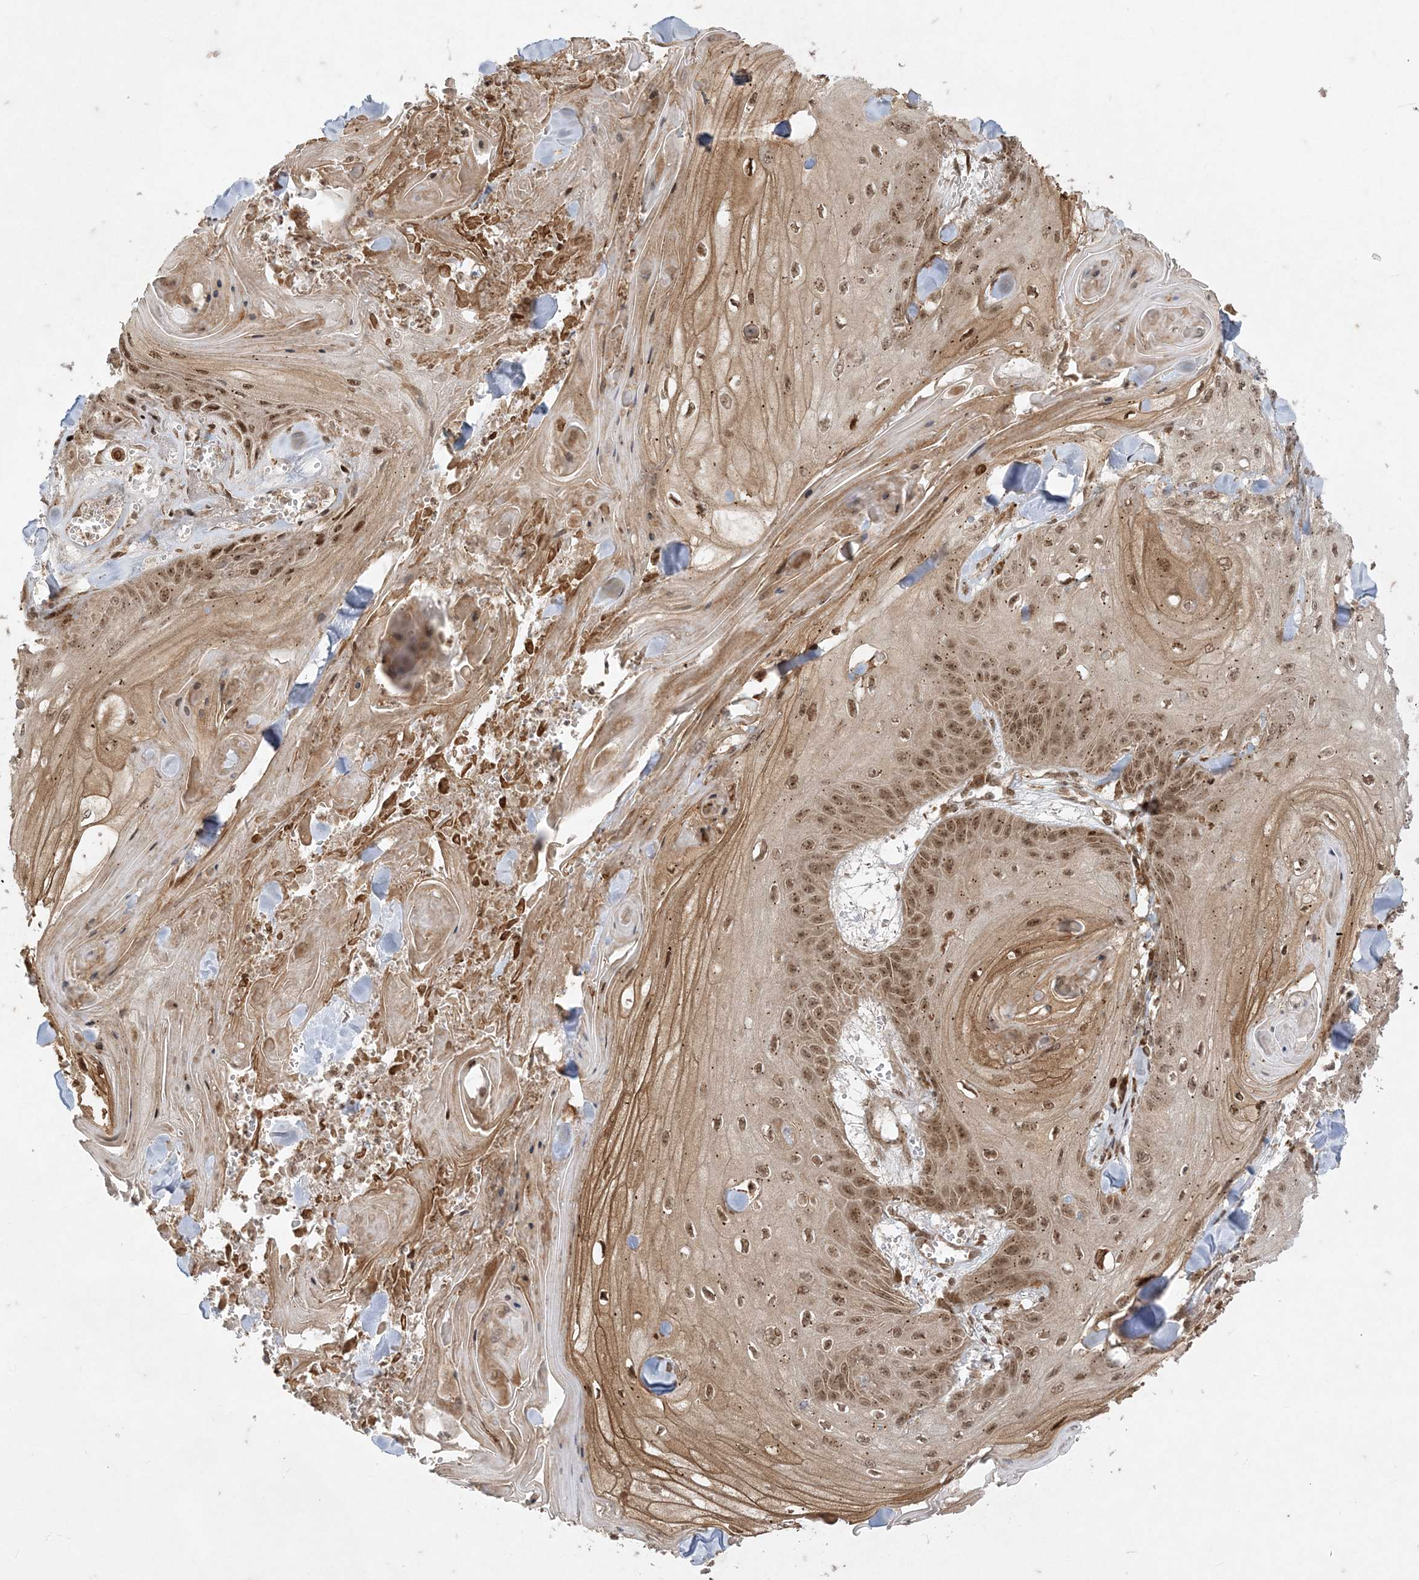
{"staining": {"intensity": "moderate", "quantity": ">75%", "location": "nuclear"}, "tissue": "skin cancer", "cell_type": "Tumor cells", "image_type": "cancer", "snomed": [{"axis": "morphology", "description": "Squamous cell carcinoma, NOS"}, {"axis": "topography", "description": "Skin"}], "caption": "Moderate nuclear protein positivity is present in approximately >75% of tumor cells in skin cancer.", "gene": "RRAS", "patient": {"sex": "male", "age": 74}}